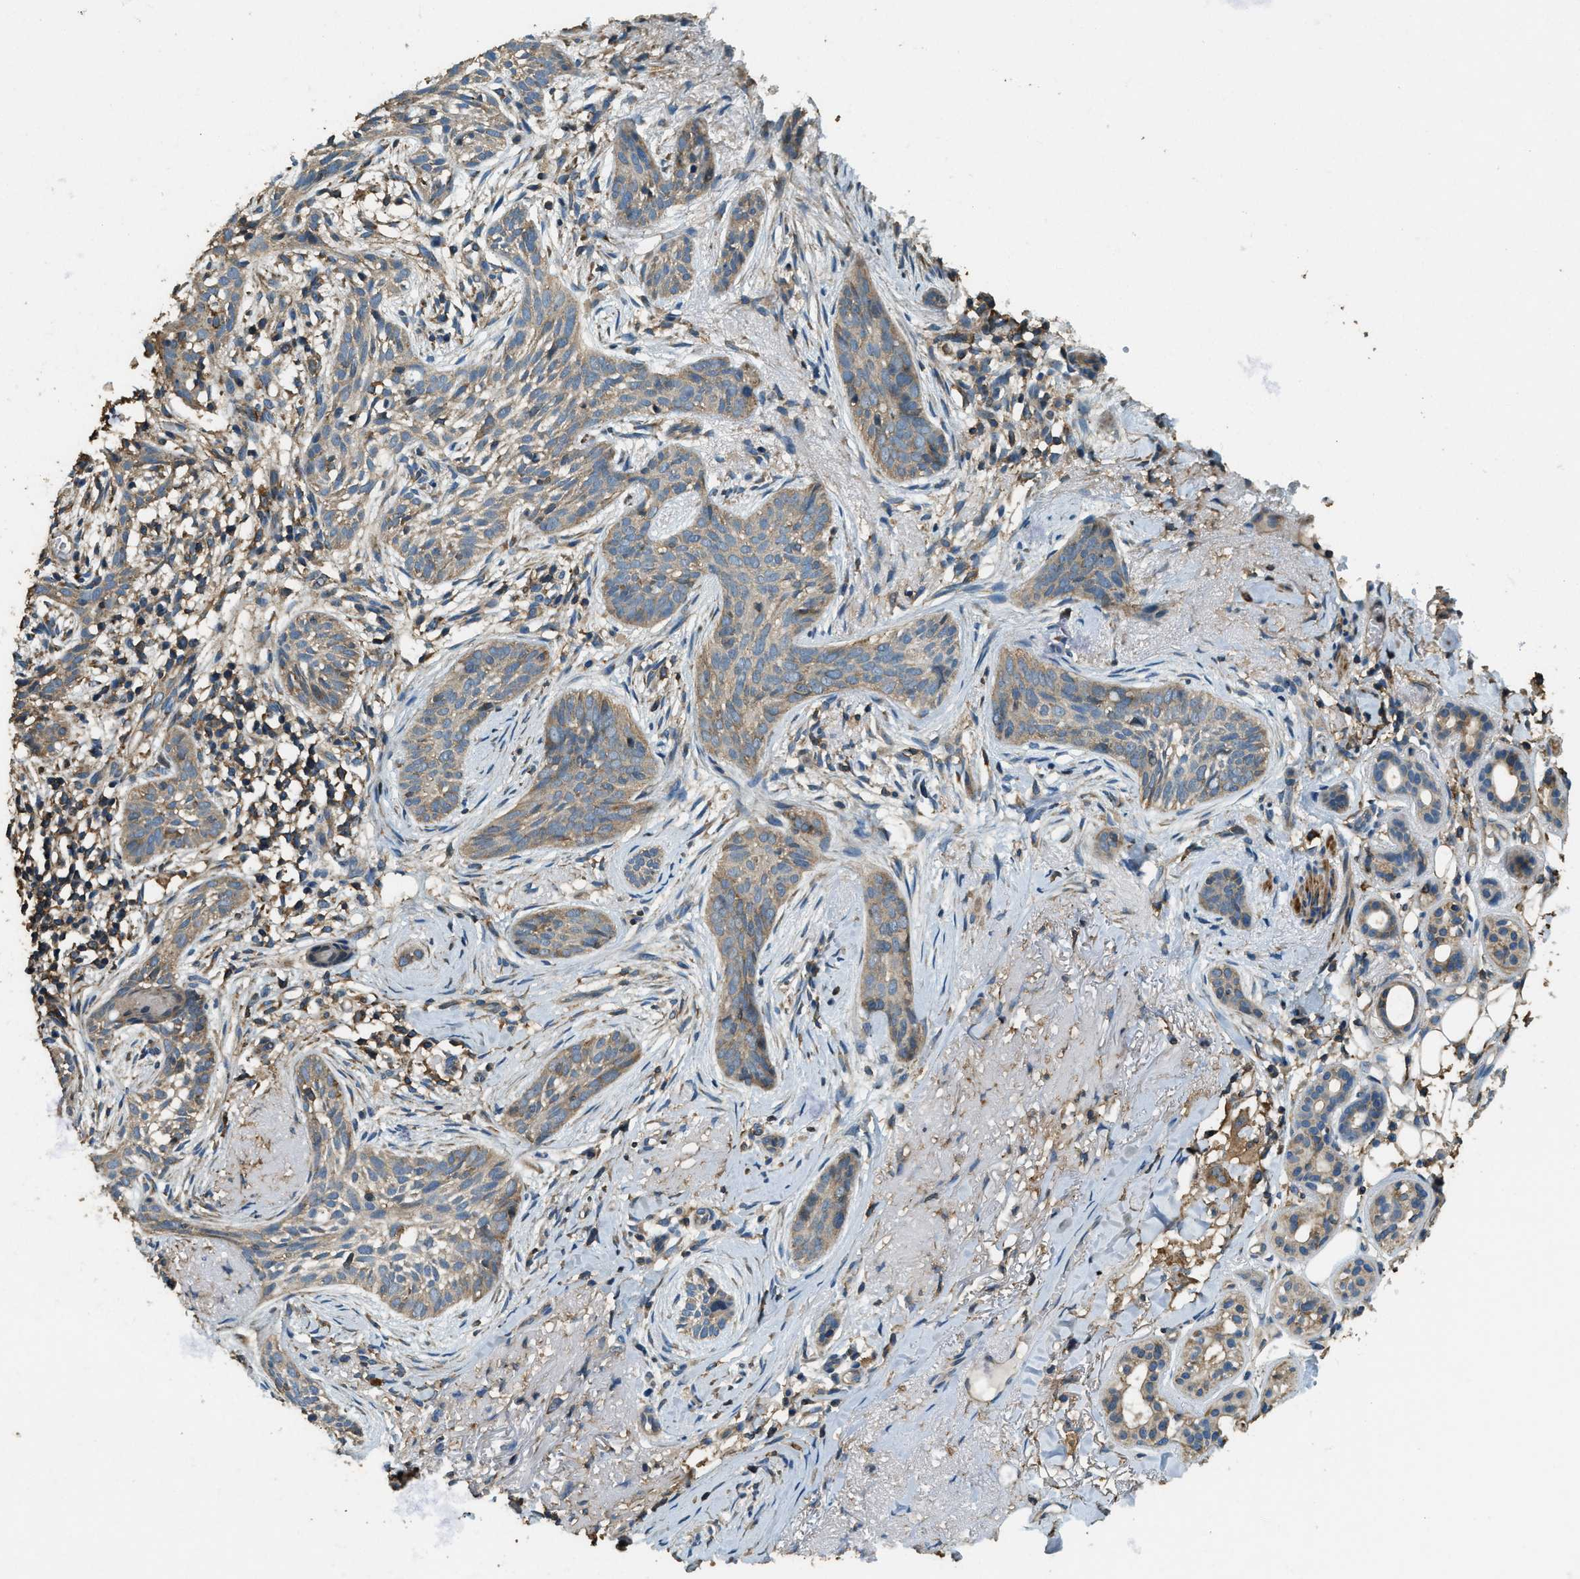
{"staining": {"intensity": "weak", "quantity": ">75%", "location": "cytoplasmic/membranous"}, "tissue": "skin cancer", "cell_type": "Tumor cells", "image_type": "cancer", "snomed": [{"axis": "morphology", "description": "Basal cell carcinoma"}, {"axis": "topography", "description": "Skin"}], "caption": "DAB (3,3'-diaminobenzidine) immunohistochemical staining of skin basal cell carcinoma displays weak cytoplasmic/membranous protein positivity in about >75% of tumor cells. (DAB (3,3'-diaminobenzidine) IHC with brightfield microscopy, high magnification).", "gene": "ERGIC1", "patient": {"sex": "female", "age": 88}}